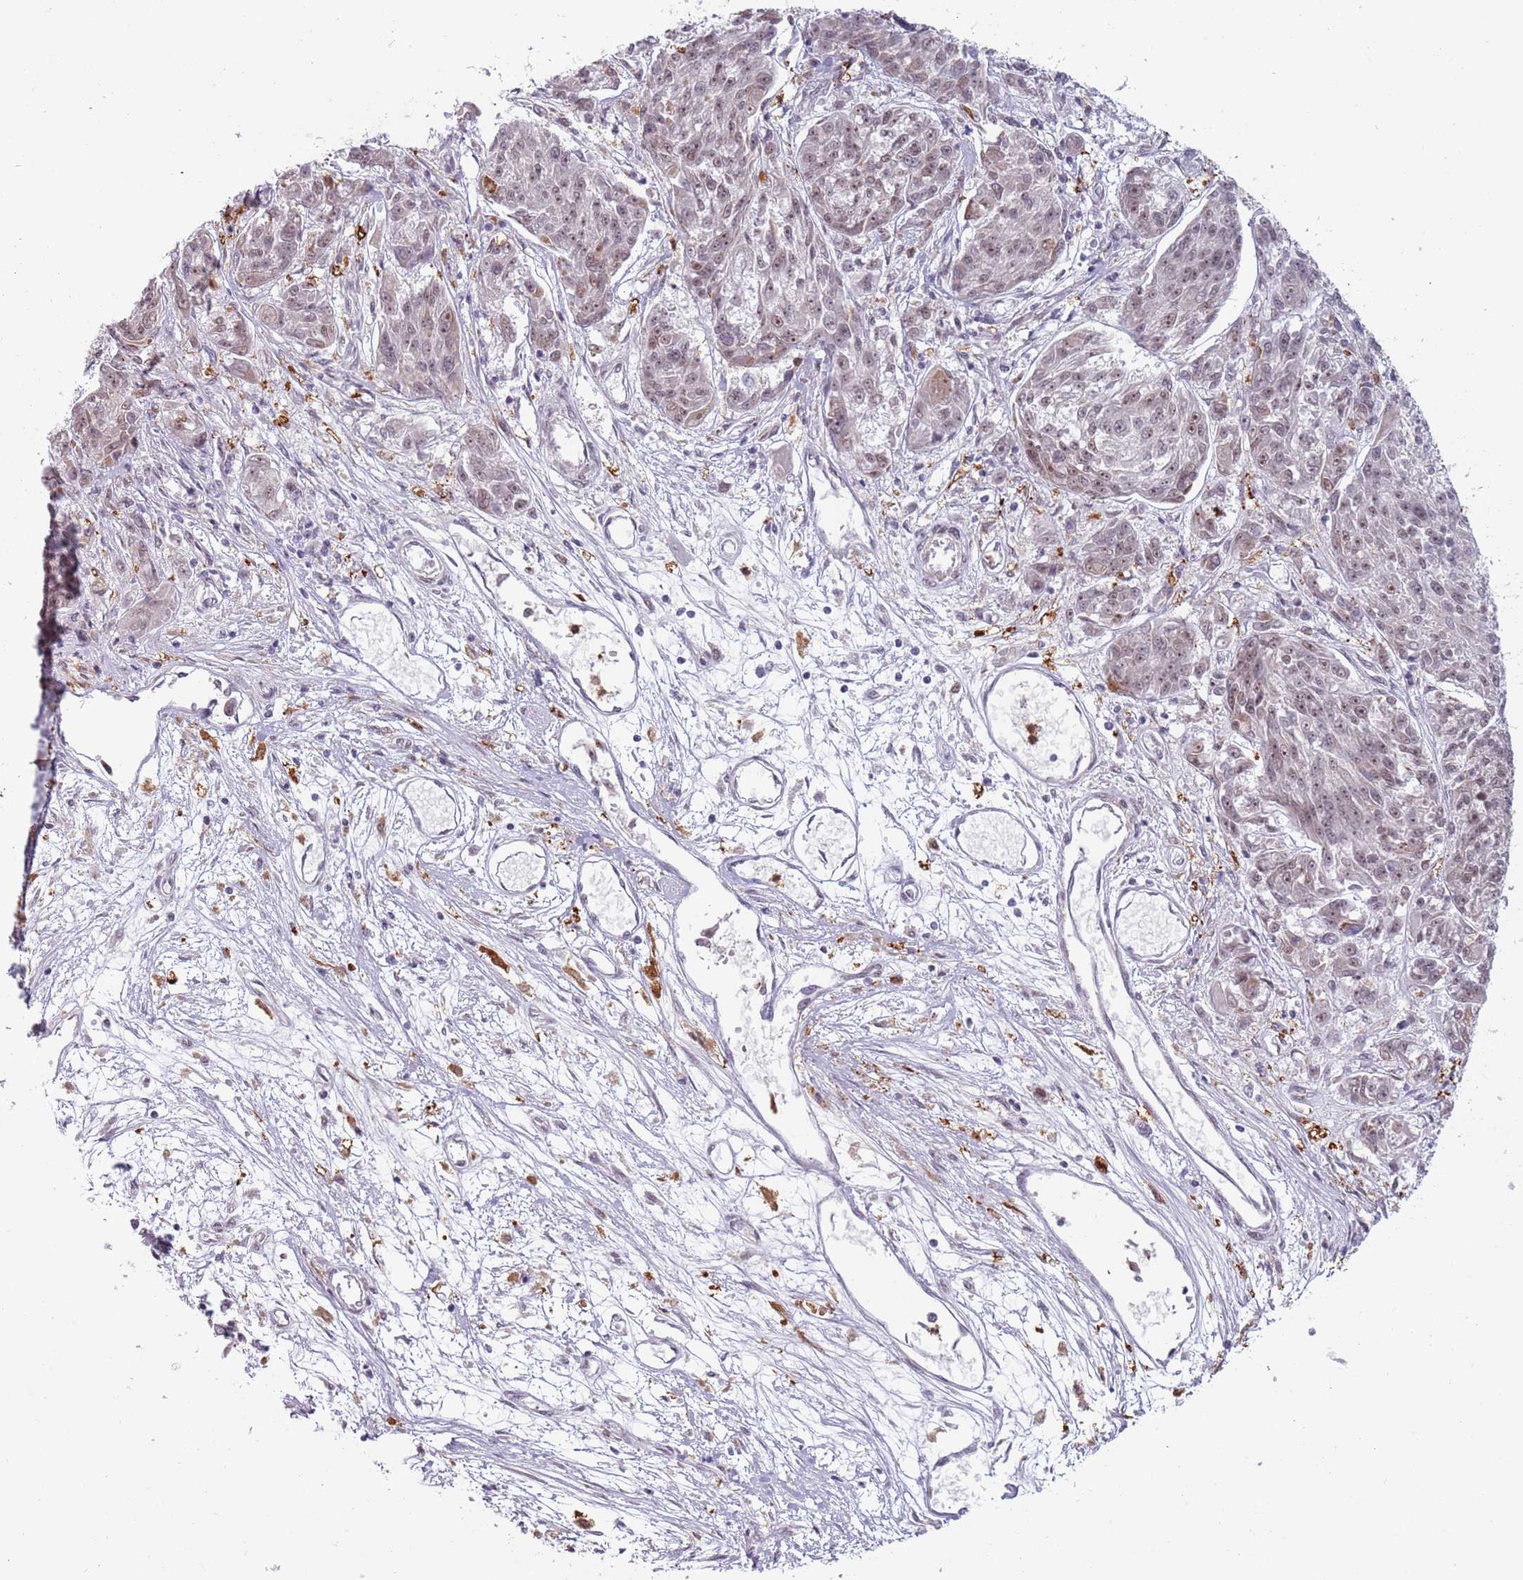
{"staining": {"intensity": "moderate", "quantity": ">75%", "location": "cytoplasmic/membranous,nuclear"}, "tissue": "melanoma", "cell_type": "Tumor cells", "image_type": "cancer", "snomed": [{"axis": "morphology", "description": "Malignant melanoma, NOS"}, {"axis": "topography", "description": "Skin"}], "caption": "This micrograph demonstrates immunohistochemistry staining of melanoma, with medium moderate cytoplasmic/membranous and nuclear expression in approximately >75% of tumor cells.", "gene": "REXO4", "patient": {"sex": "male", "age": 53}}